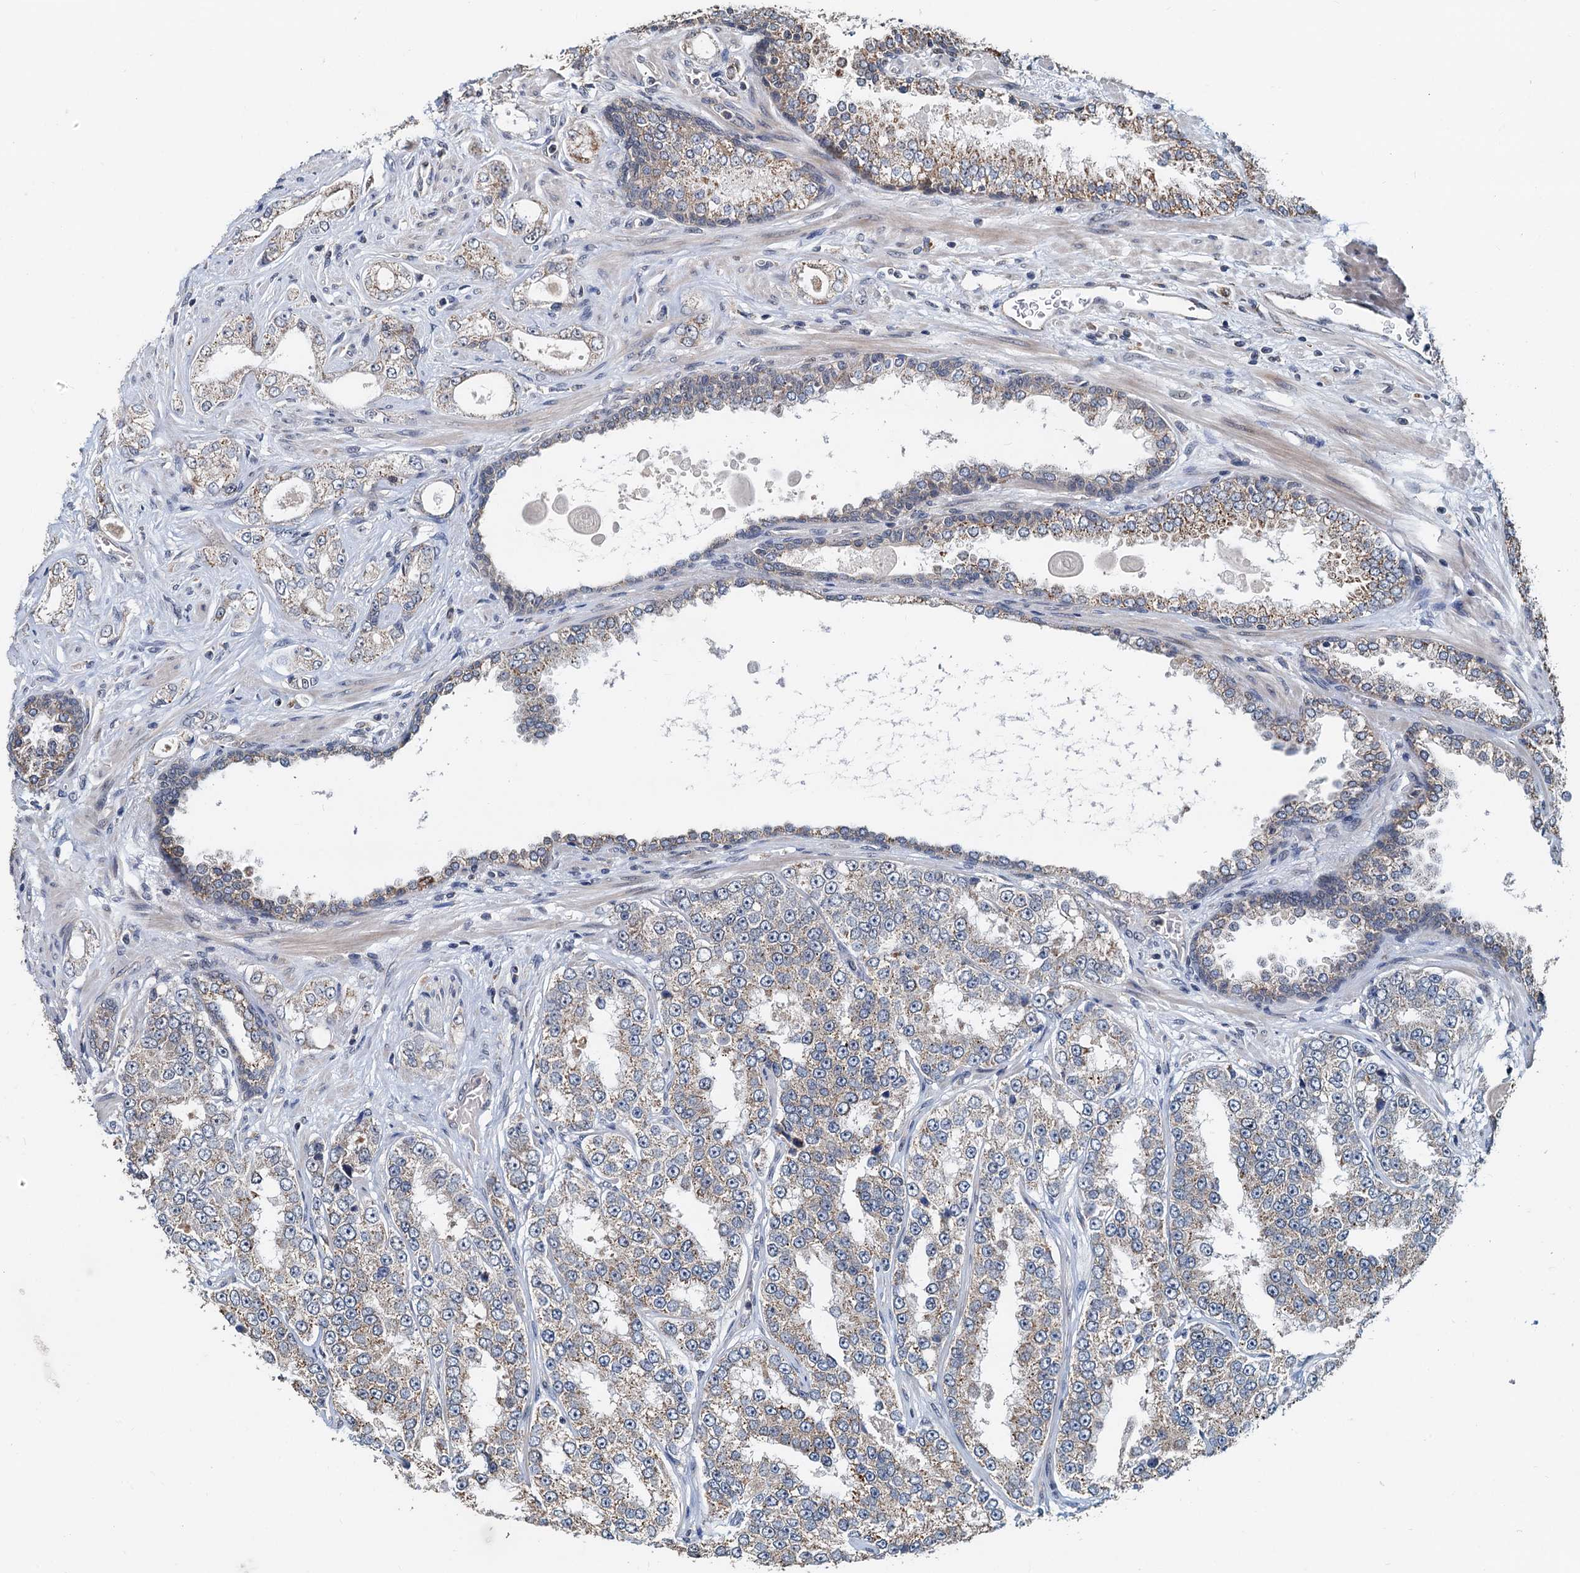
{"staining": {"intensity": "moderate", "quantity": ">75%", "location": "cytoplasmic/membranous"}, "tissue": "prostate cancer", "cell_type": "Tumor cells", "image_type": "cancer", "snomed": [{"axis": "morphology", "description": "Normal tissue, NOS"}, {"axis": "morphology", "description": "Adenocarcinoma, High grade"}, {"axis": "topography", "description": "Prostate"}], "caption": "Prostate cancer tissue displays moderate cytoplasmic/membranous staining in about >75% of tumor cells", "gene": "MCMBP", "patient": {"sex": "male", "age": 83}}